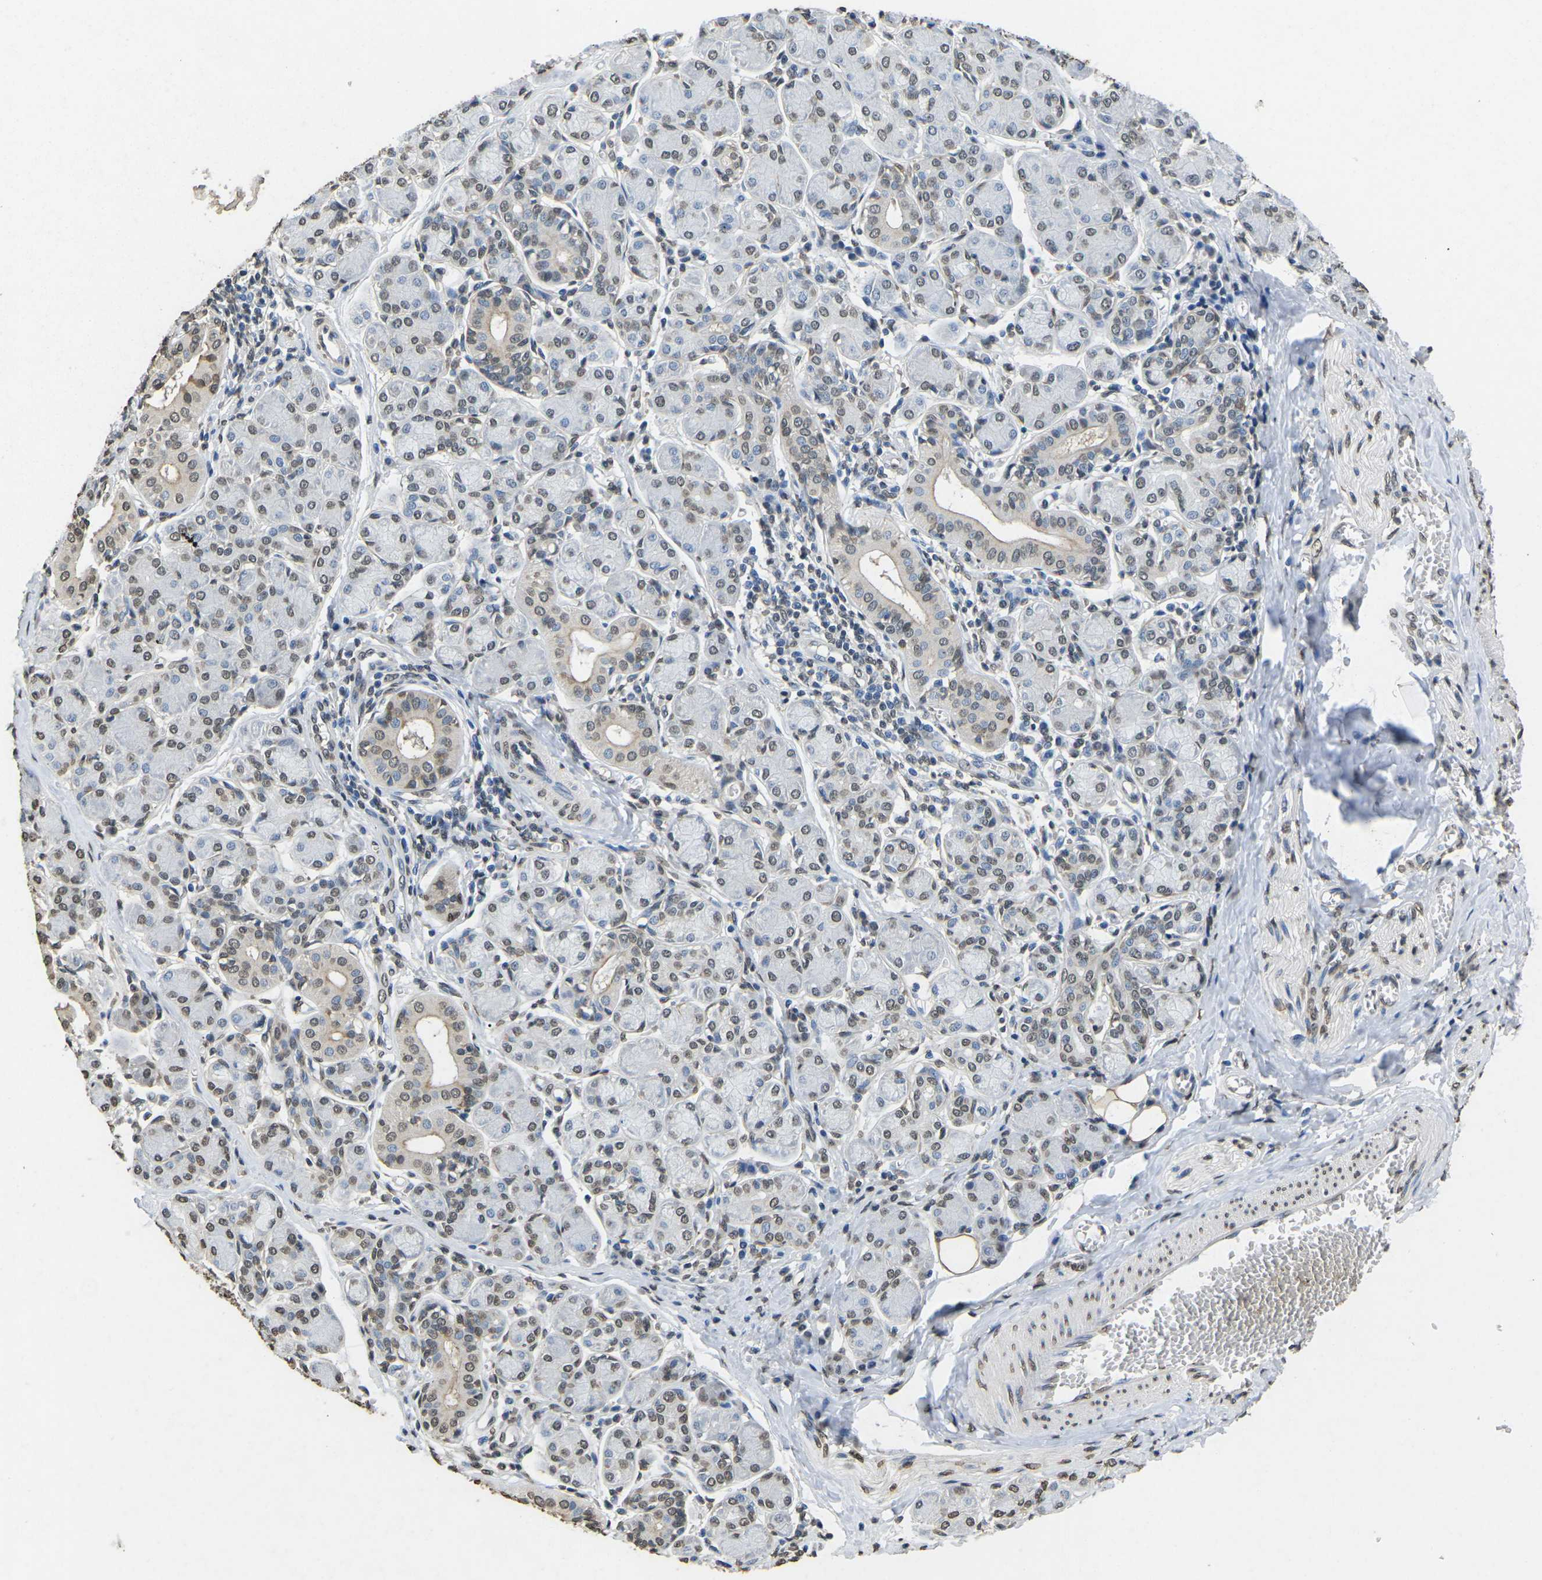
{"staining": {"intensity": "weak", "quantity": "25%-75%", "location": "cytoplasmic/membranous,nuclear"}, "tissue": "salivary gland", "cell_type": "Glandular cells", "image_type": "normal", "snomed": [{"axis": "morphology", "description": "Normal tissue, NOS"}, {"axis": "morphology", "description": "Inflammation, NOS"}, {"axis": "topography", "description": "Lymph node"}, {"axis": "topography", "description": "Salivary gland"}], "caption": "Immunohistochemical staining of unremarkable human salivary gland displays 25%-75% levels of weak cytoplasmic/membranous,nuclear protein staining in approximately 25%-75% of glandular cells. (DAB (3,3'-diaminobenzidine) IHC, brown staining for protein, blue staining for nuclei).", "gene": "SCNN1B", "patient": {"sex": "male", "age": 3}}